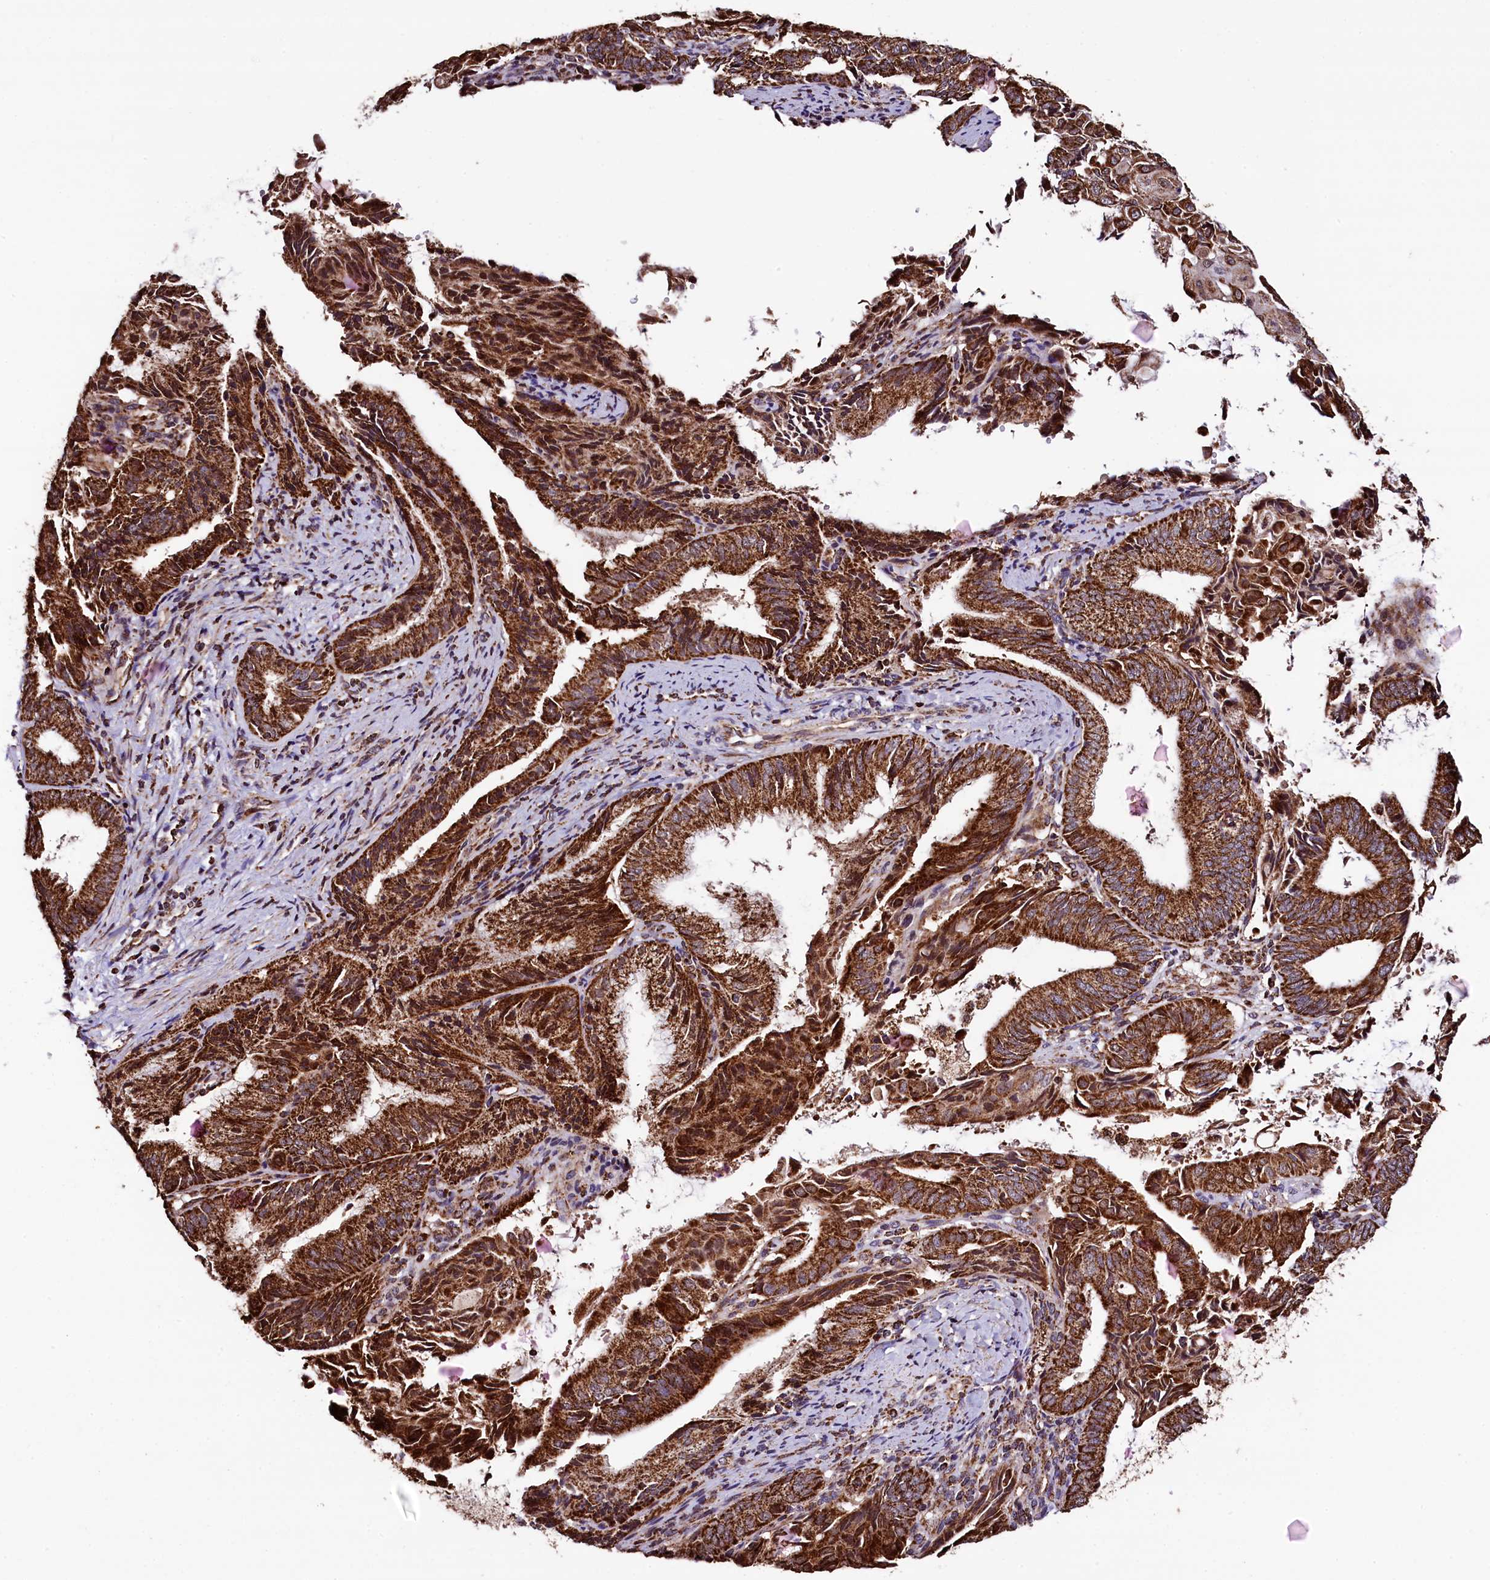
{"staining": {"intensity": "strong", "quantity": ">75%", "location": "cytoplasmic/membranous"}, "tissue": "endometrial cancer", "cell_type": "Tumor cells", "image_type": "cancer", "snomed": [{"axis": "morphology", "description": "Adenocarcinoma, NOS"}, {"axis": "topography", "description": "Endometrium"}], "caption": "IHC micrograph of neoplastic tissue: human endometrial adenocarcinoma stained using immunohistochemistry (IHC) shows high levels of strong protein expression localized specifically in the cytoplasmic/membranous of tumor cells, appearing as a cytoplasmic/membranous brown color.", "gene": "KLC2", "patient": {"sex": "female", "age": 49}}